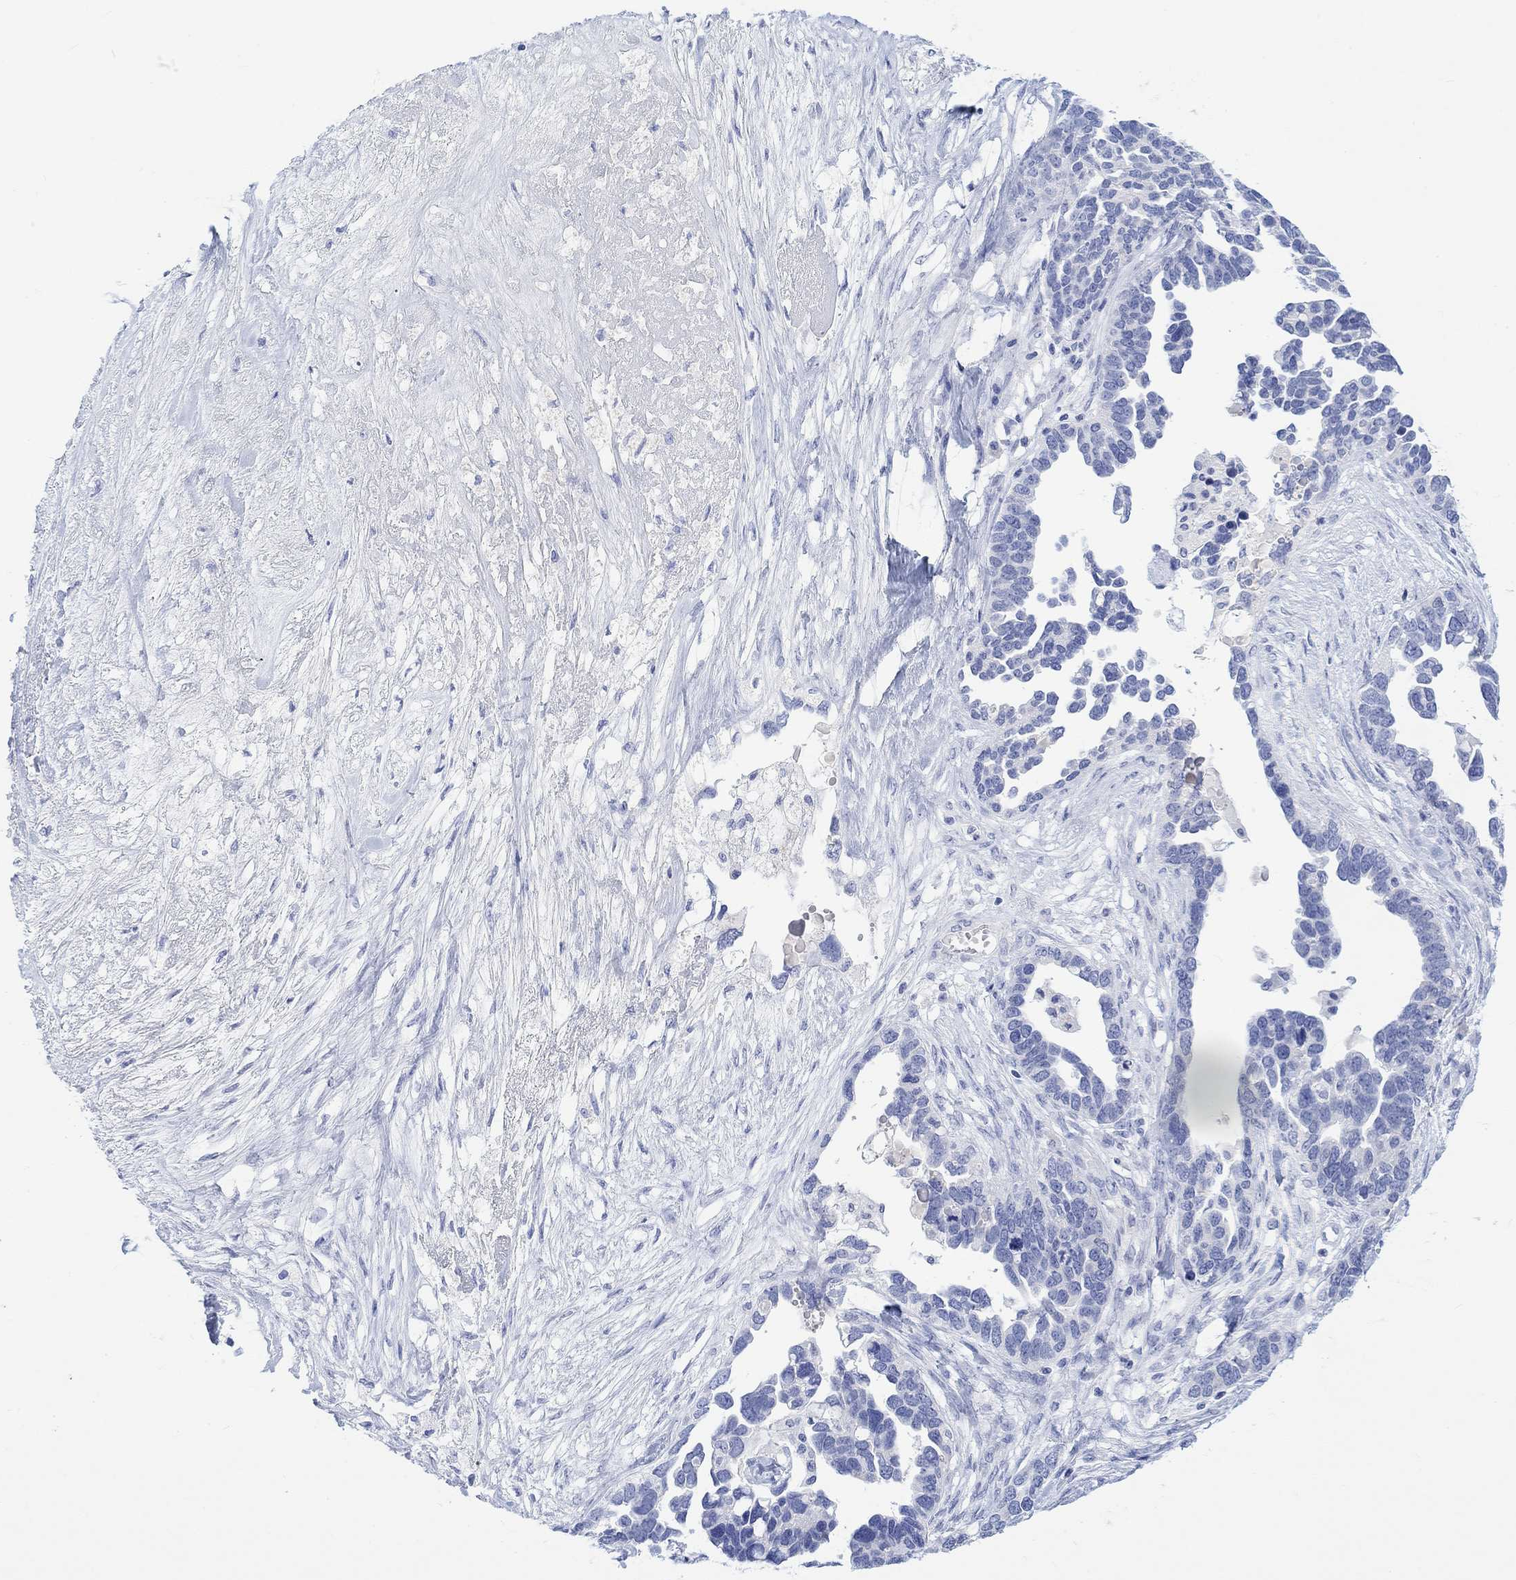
{"staining": {"intensity": "negative", "quantity": "none", "location": "none"}, "tissue": "ovarian cancer", "cell_type": "Tumor cells", "image_type": "cancer", "snomed": [{"axis": "morphology", "description": "Cystadenocarcinoma, serous, NOS"}, {"axis": "topography", "description": "Ovary"}], "caption": "Immunohistochemistry of ovarian cancer exhibits no expression in tumor cells.", "gene": "CALCA", "patient": {"sex": "female", "age": 54}}